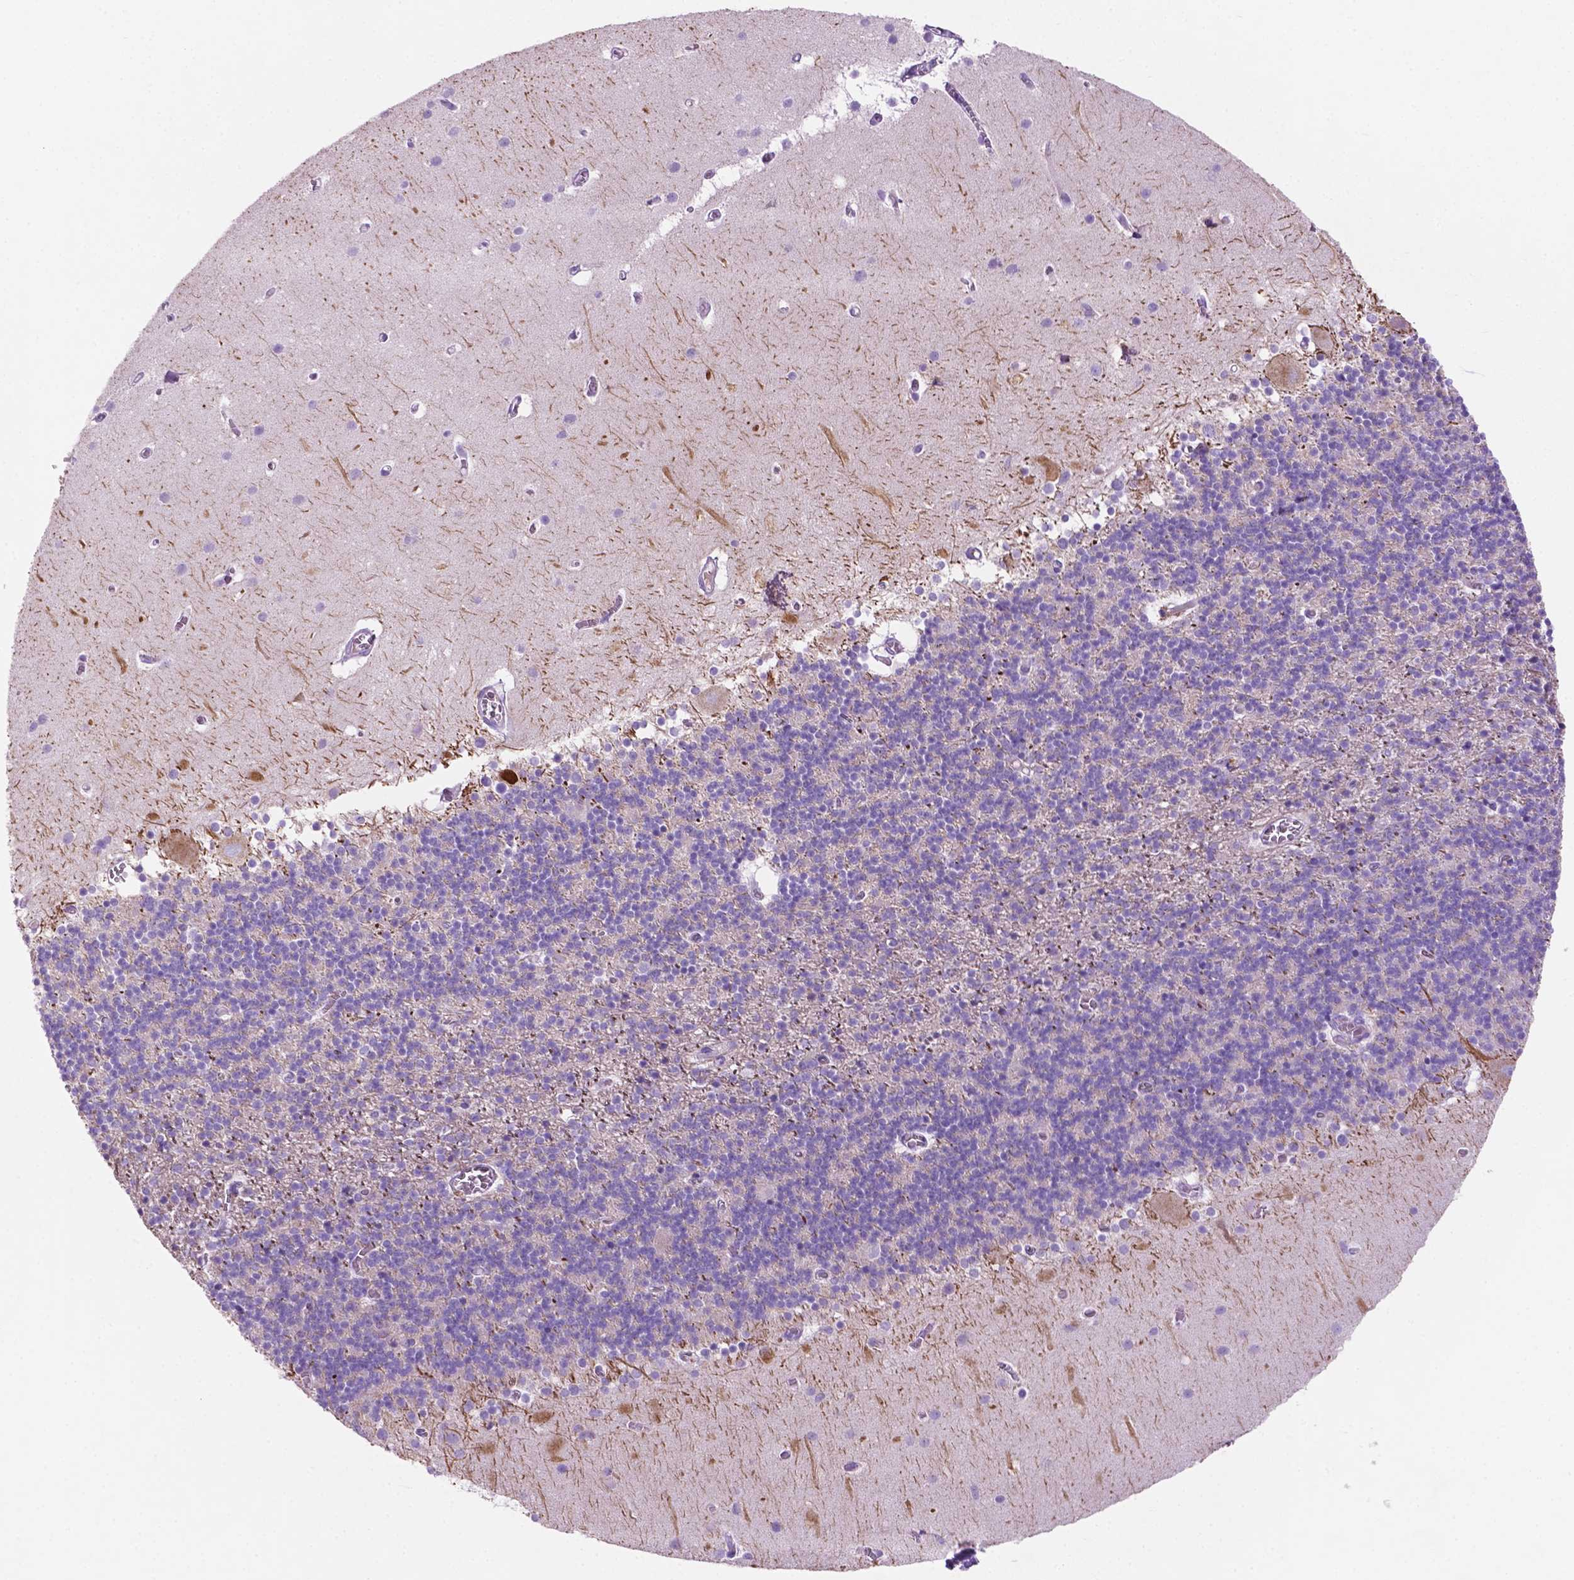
{"staining": {"intensity": "negative", "quantity": "none", "location": "none"}, "tissue": "cerebellum", "cell_type": "Cells in granular layer", "image_type": "normal", "snomed": [{"axis": "morphology", "description": "Normal tissue, NOS"}, {"axis": "topography", "description": "Cerebellum"}], "caption": "The histopathology image shows no staining of cells in granular layer in normal cerebellum.", "gene": "POU4F1", "patient": {"sex": "male", "age": 70}}